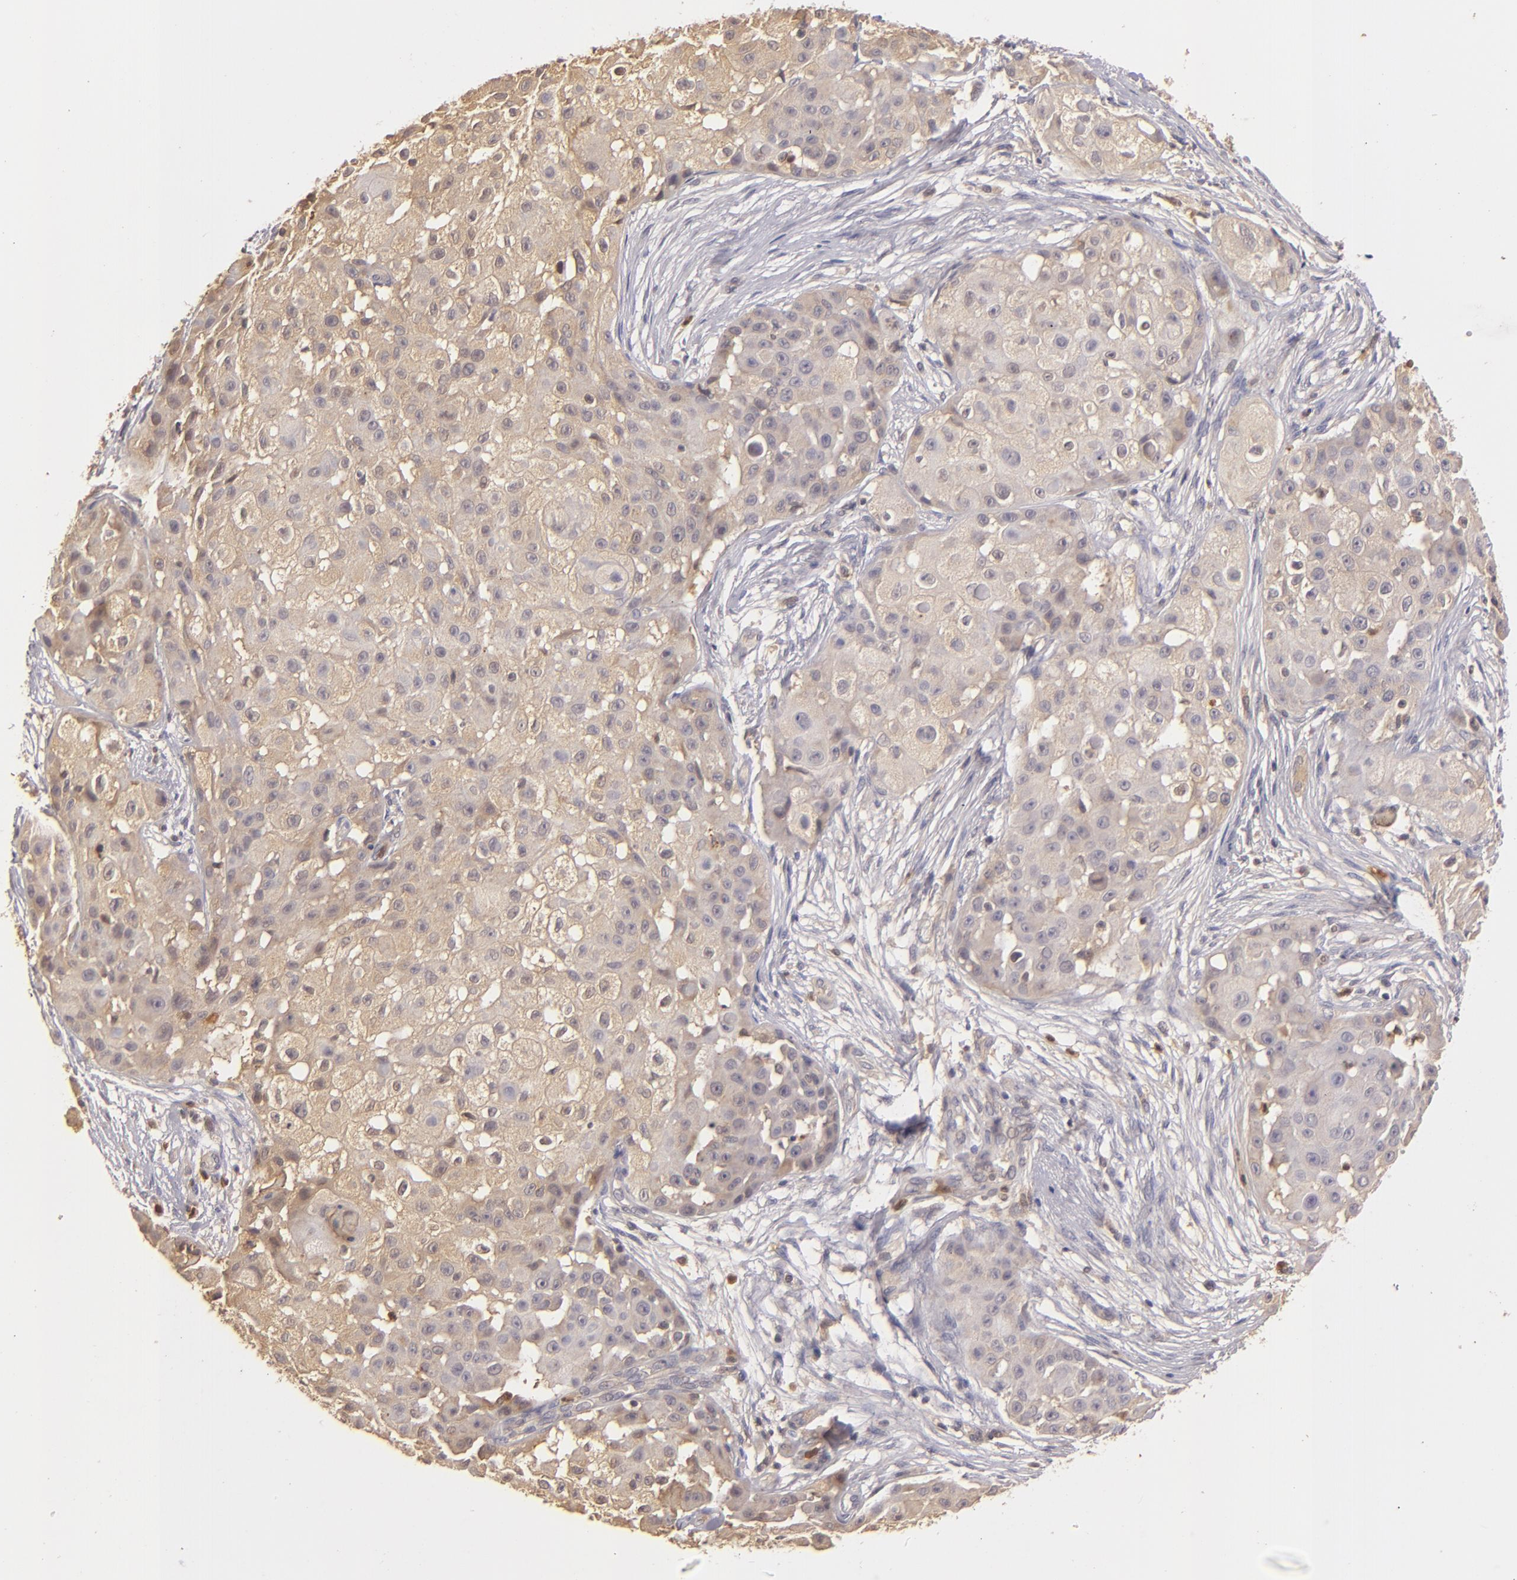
{"staining": {"intensity": "moderate", "quantity": ">75%", "location": "cytoplasmic/membranous"}, "tissue": "skin cancer", "cell_type": "Tumor cells", "image_type": "cancer", "snomed": [{"axis": "morphology", "description": "Squamous cell carcinoma, NOS"}, {"axis": "topography", "description": "Skin"}], "caption": "A brown stain labels moderate cytoplasmic/membranous staining of a protein in skin squamous cell carcinoma tumor cells.", "gene": "PRKCD", "patient": {"sex": "female", "age": 57}}